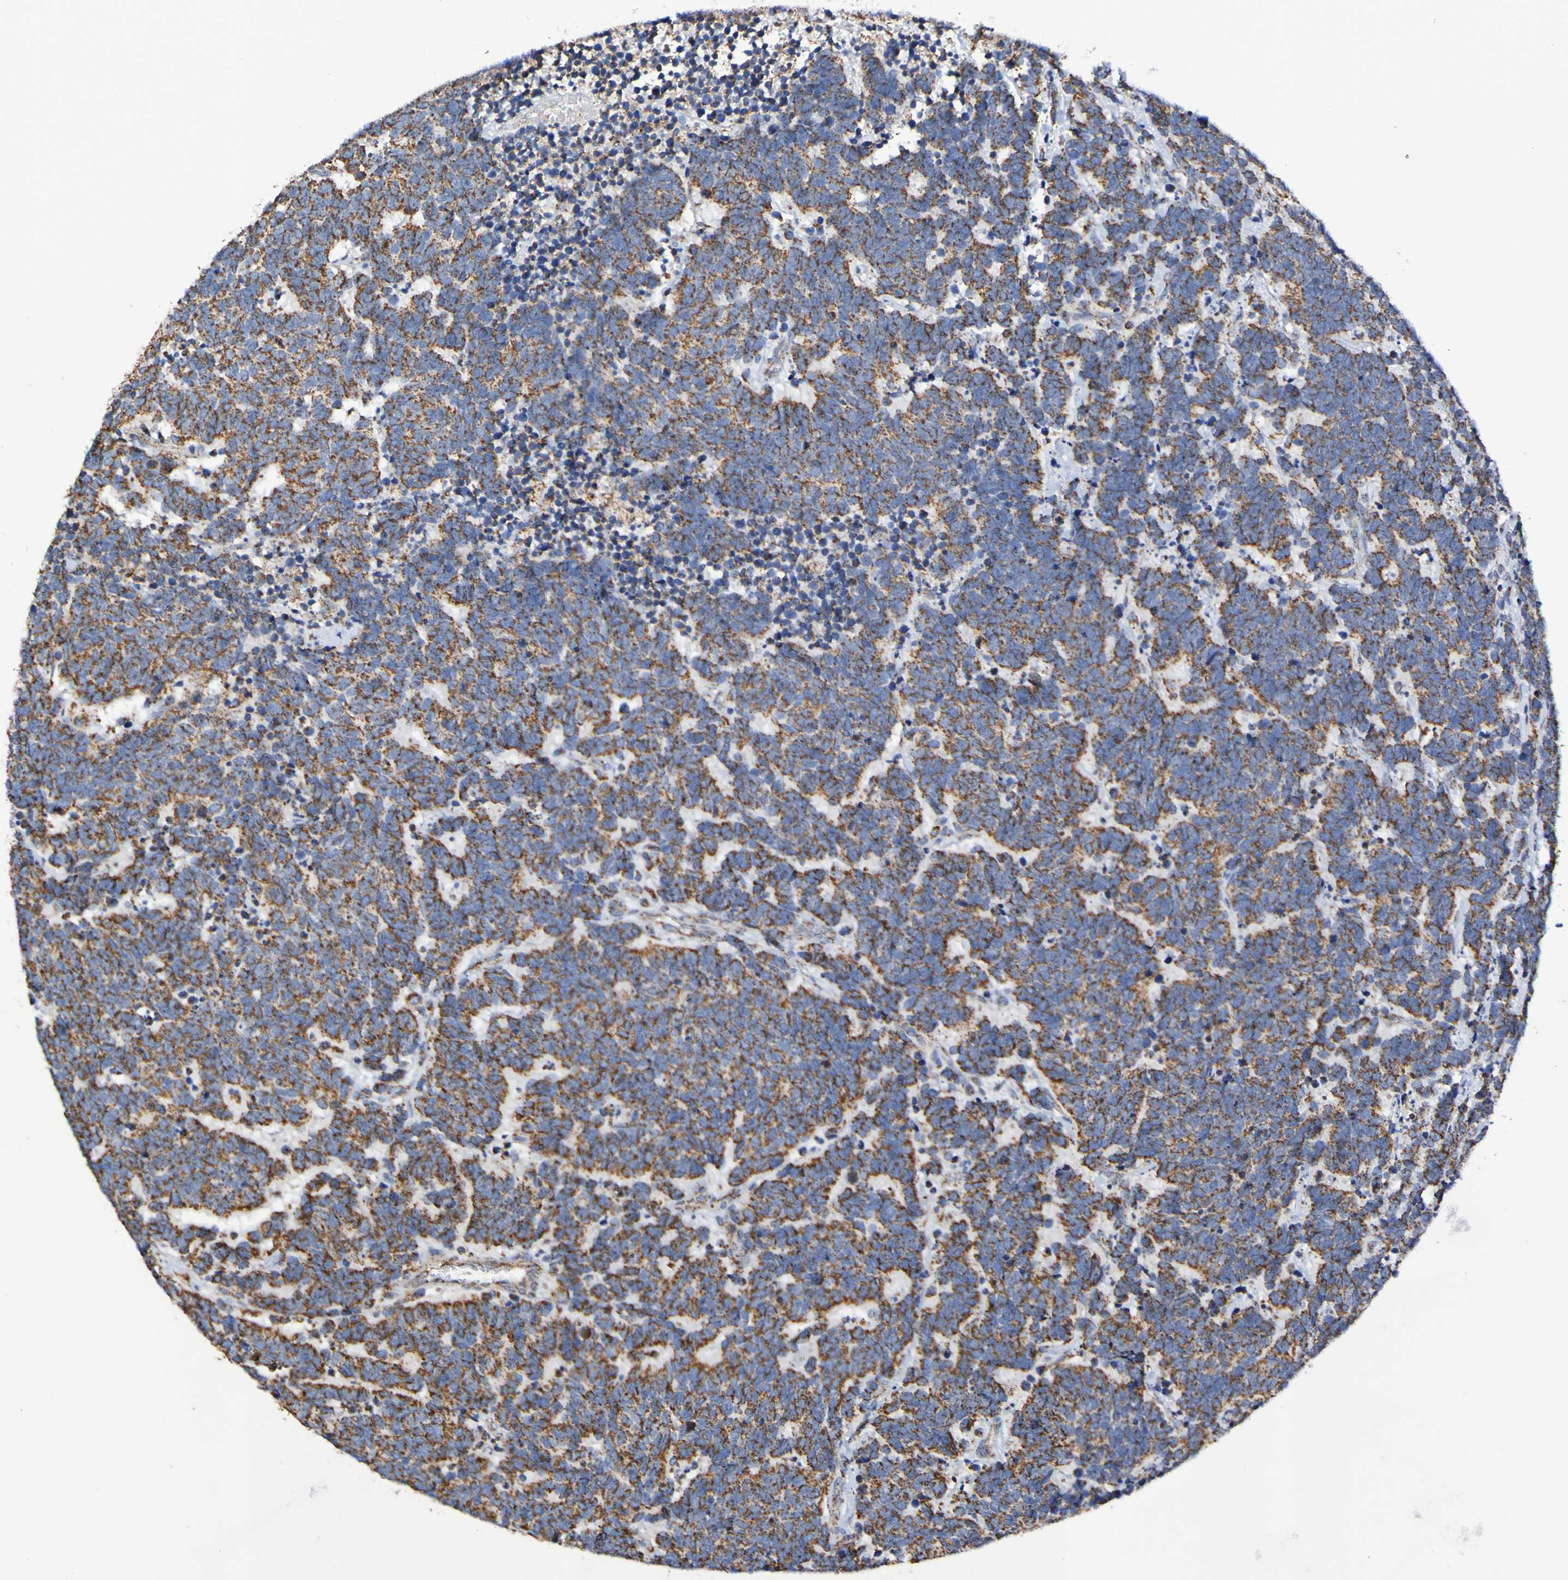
{"staining": {"intensity": "moderate", "quantity": ">75%", "location": "cytoplasmic/membranous"}, "tissue": "carcinoid", "cell_type": "Tumor cells", "image_type": "cancer", "snomed": [{"axis": "morphology", "description": "Carcinoma, NOS"}, {"axis": "morphology", "description": "Carcinoid, malignant, NOS"}, {"axis": "topography", "description": "Urinary bladder"}], "caption": "Moderate cytoplasmic/membranous expression is seen in about >75% of tumor cells in carcinoid.", "gene": "IL18R1", "patient": {"sex": "male", "age": 57}}